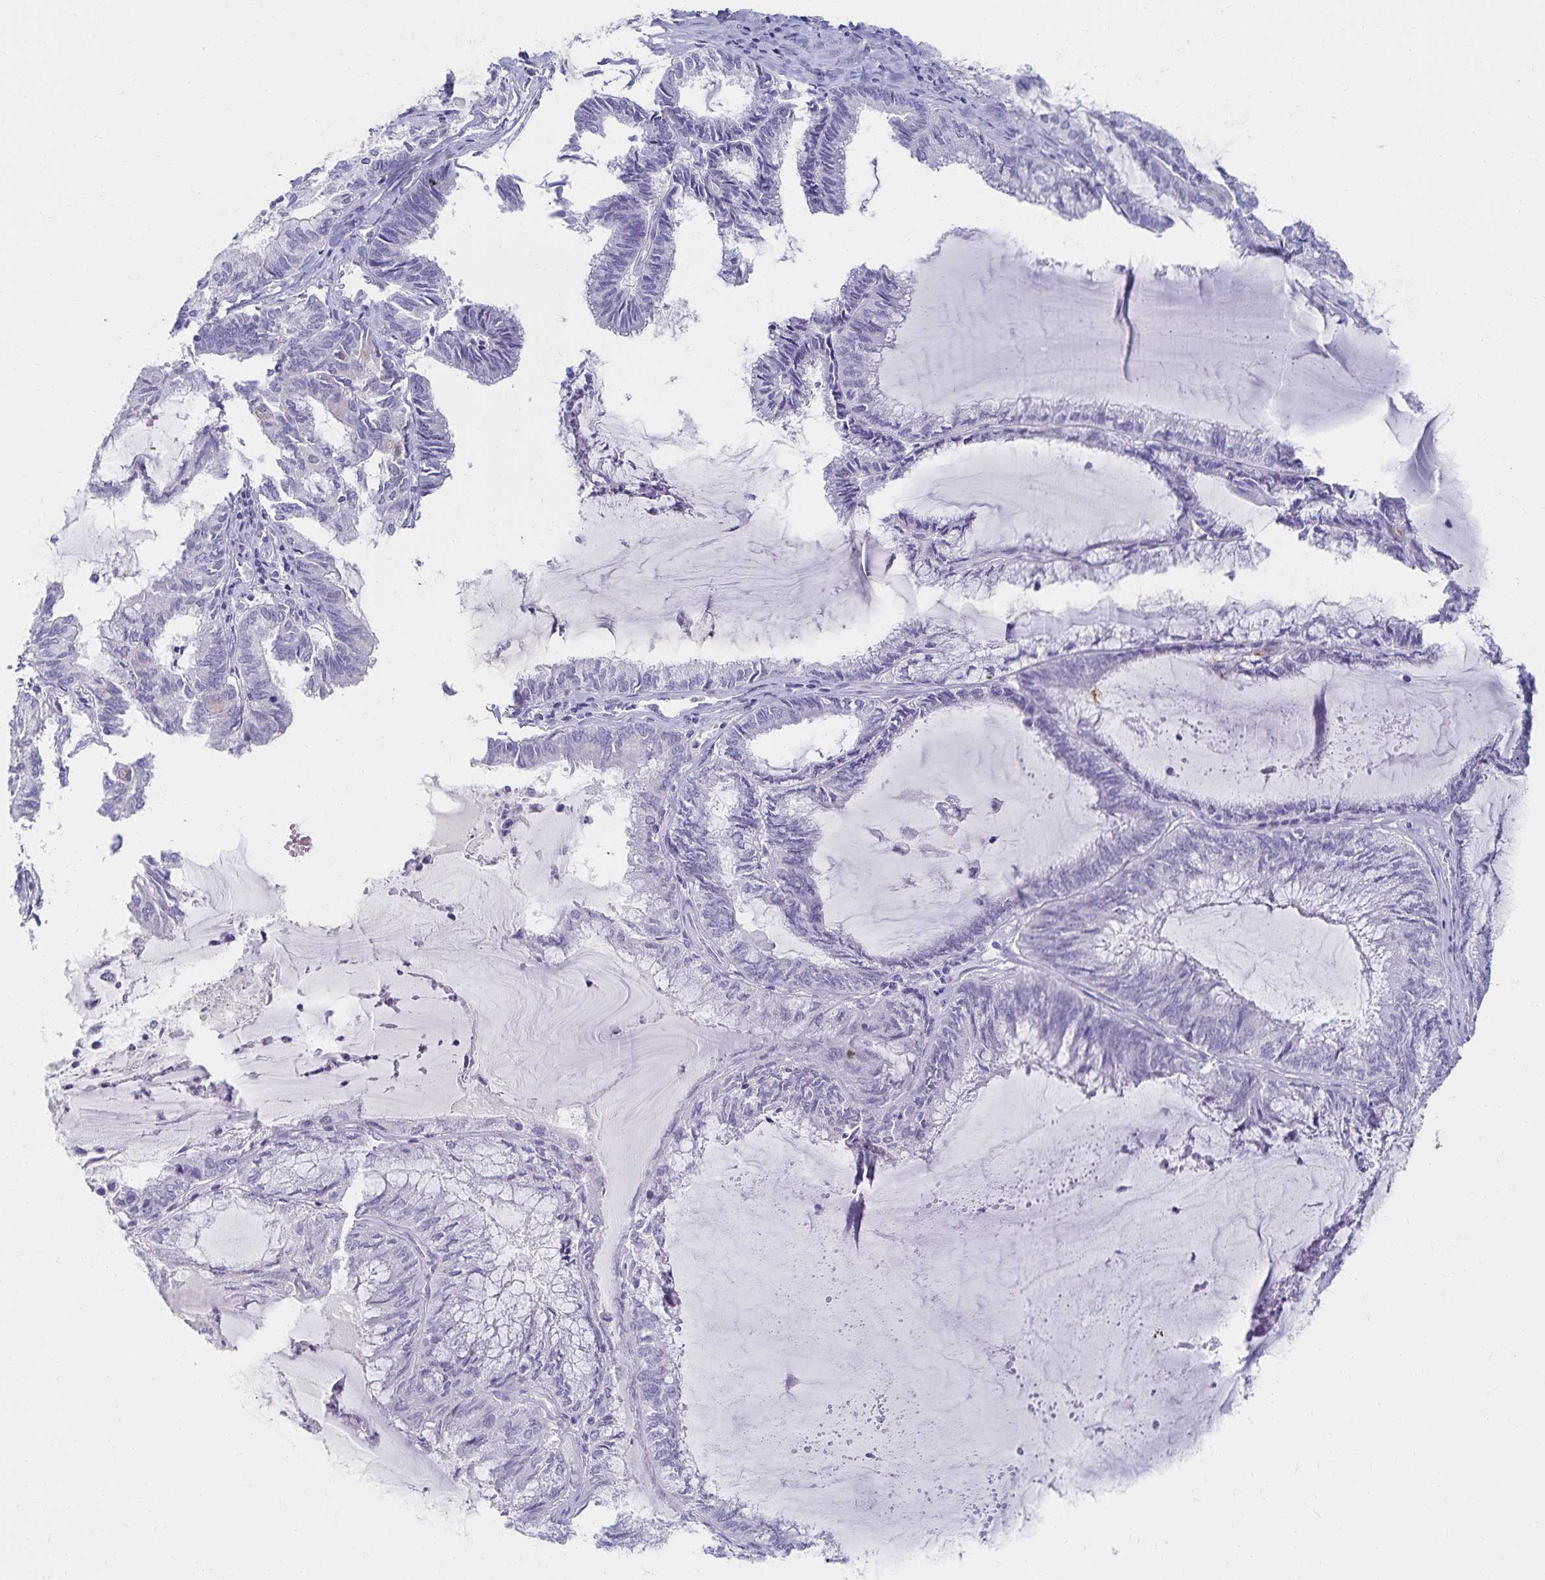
{"staining": {"intensity": "negative", "quantity": "none", "location": "none"}, "tissue": "endometrial cancer", "cell_type": "Tumor cells", "image_type": "cancer", "snomed": [{"axis": "morphology", "description": "Carcinoma, NOS"}, {"axis": "topography", "description": "Endometrium"}], "caption": "A photomicrograph of endometrial carcinoma stained for a protein displays no brown staining in tumor cells.", "gene": "C2orf50", "patient": {"sex": "female", "age": 62}}